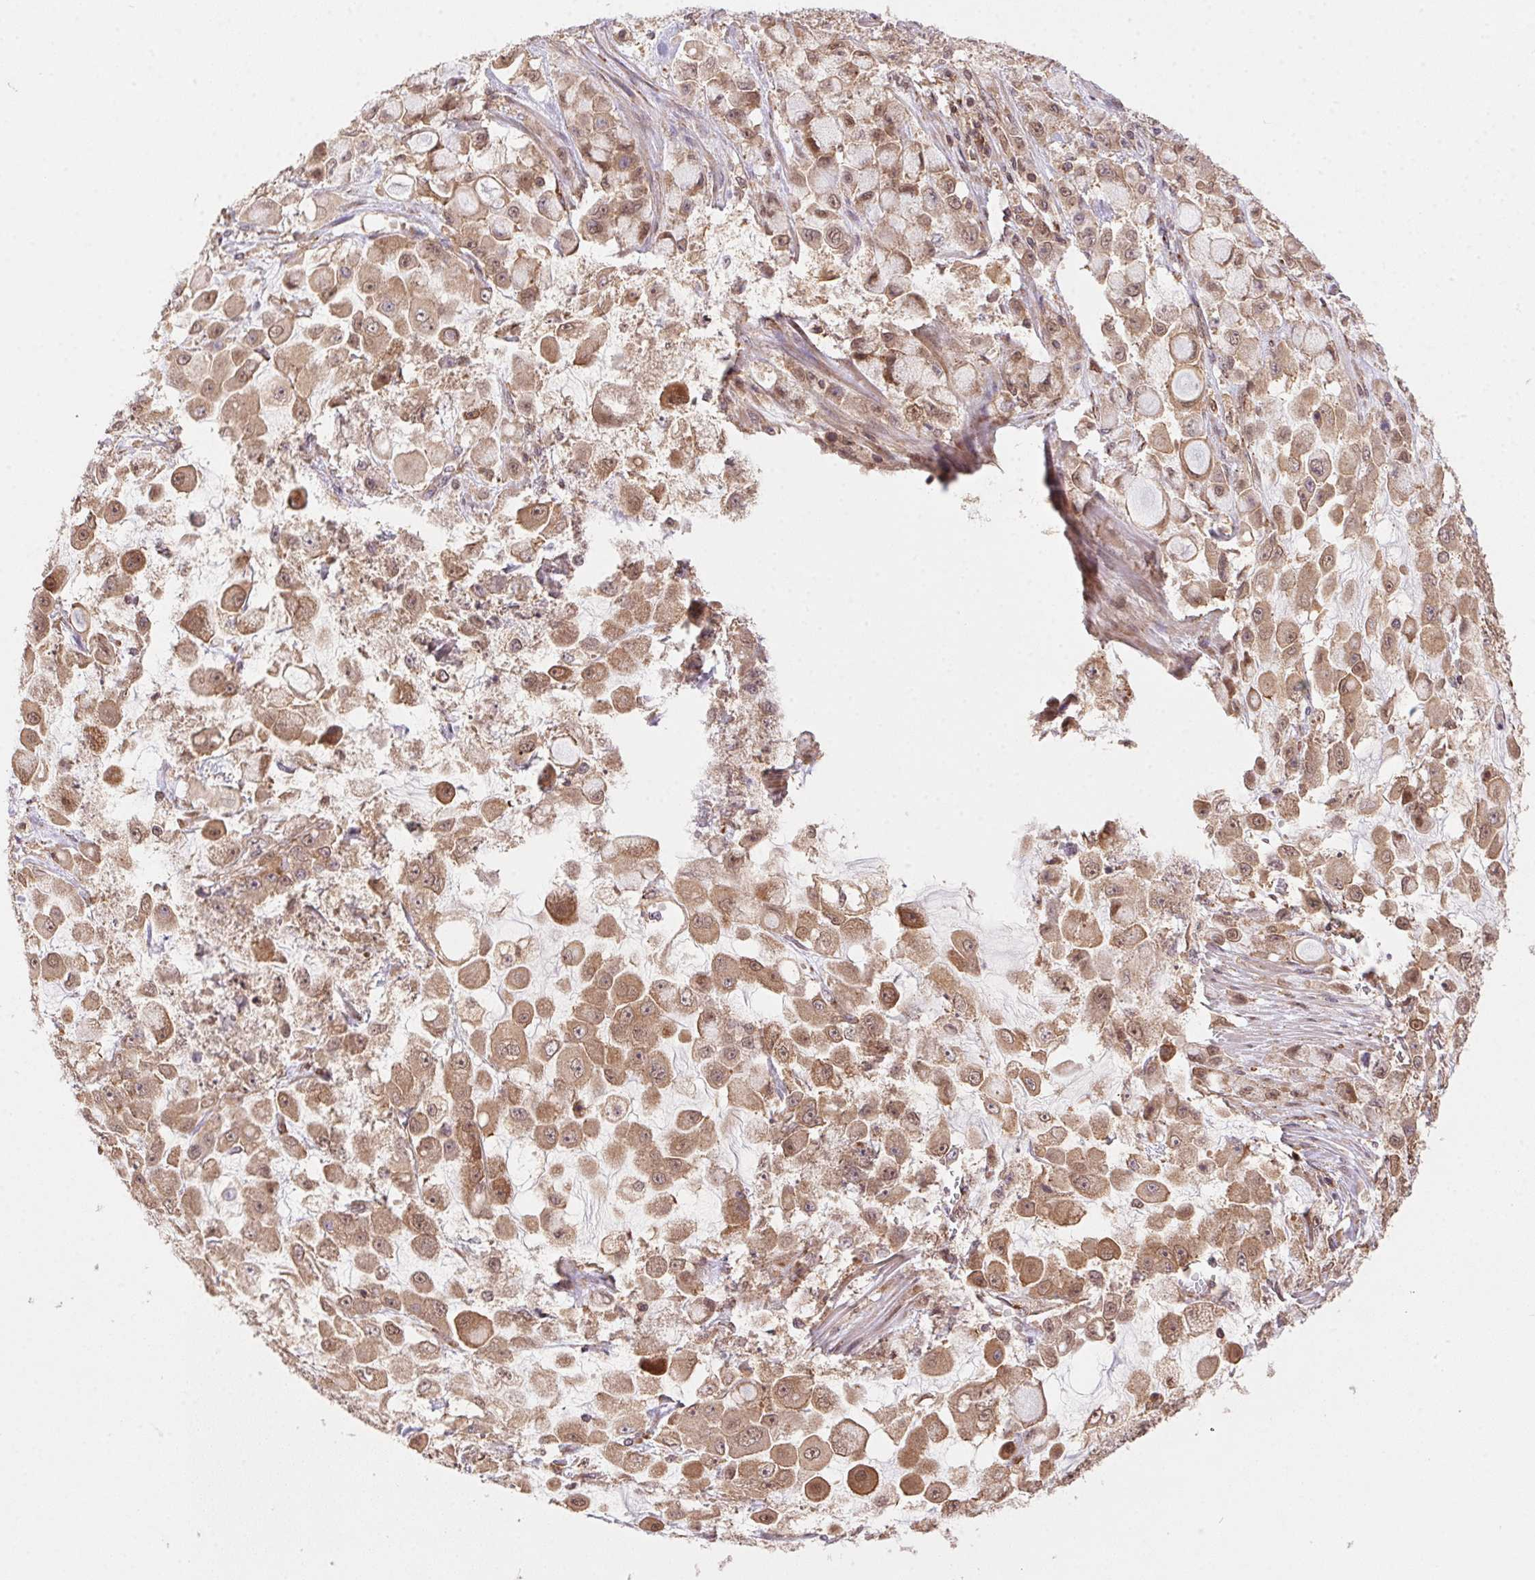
{"staining": {"intensity": "weak", "quantity": ">75%", "location": "cytoplasmic/membranous,nuclear"}, "tissue": "stomach cancer", "cell_type": "Tumor cells", "image_type": "cancer", "snomed": [{"axis": "morphology", "description": "Adenocarcinoma, NOS"}, {"axis": "topography", "description": "Stomach"}], "caption": "IHC image of human adenocarcinoma (stomach) stained for a protein (brown), which reveals low levels of weak cytoplasmic/membranous and nuclear positivity in approximately >75% of tumor cells.", "gene": "MEX3D", "patient": {"sex": "female", "age": 76}}